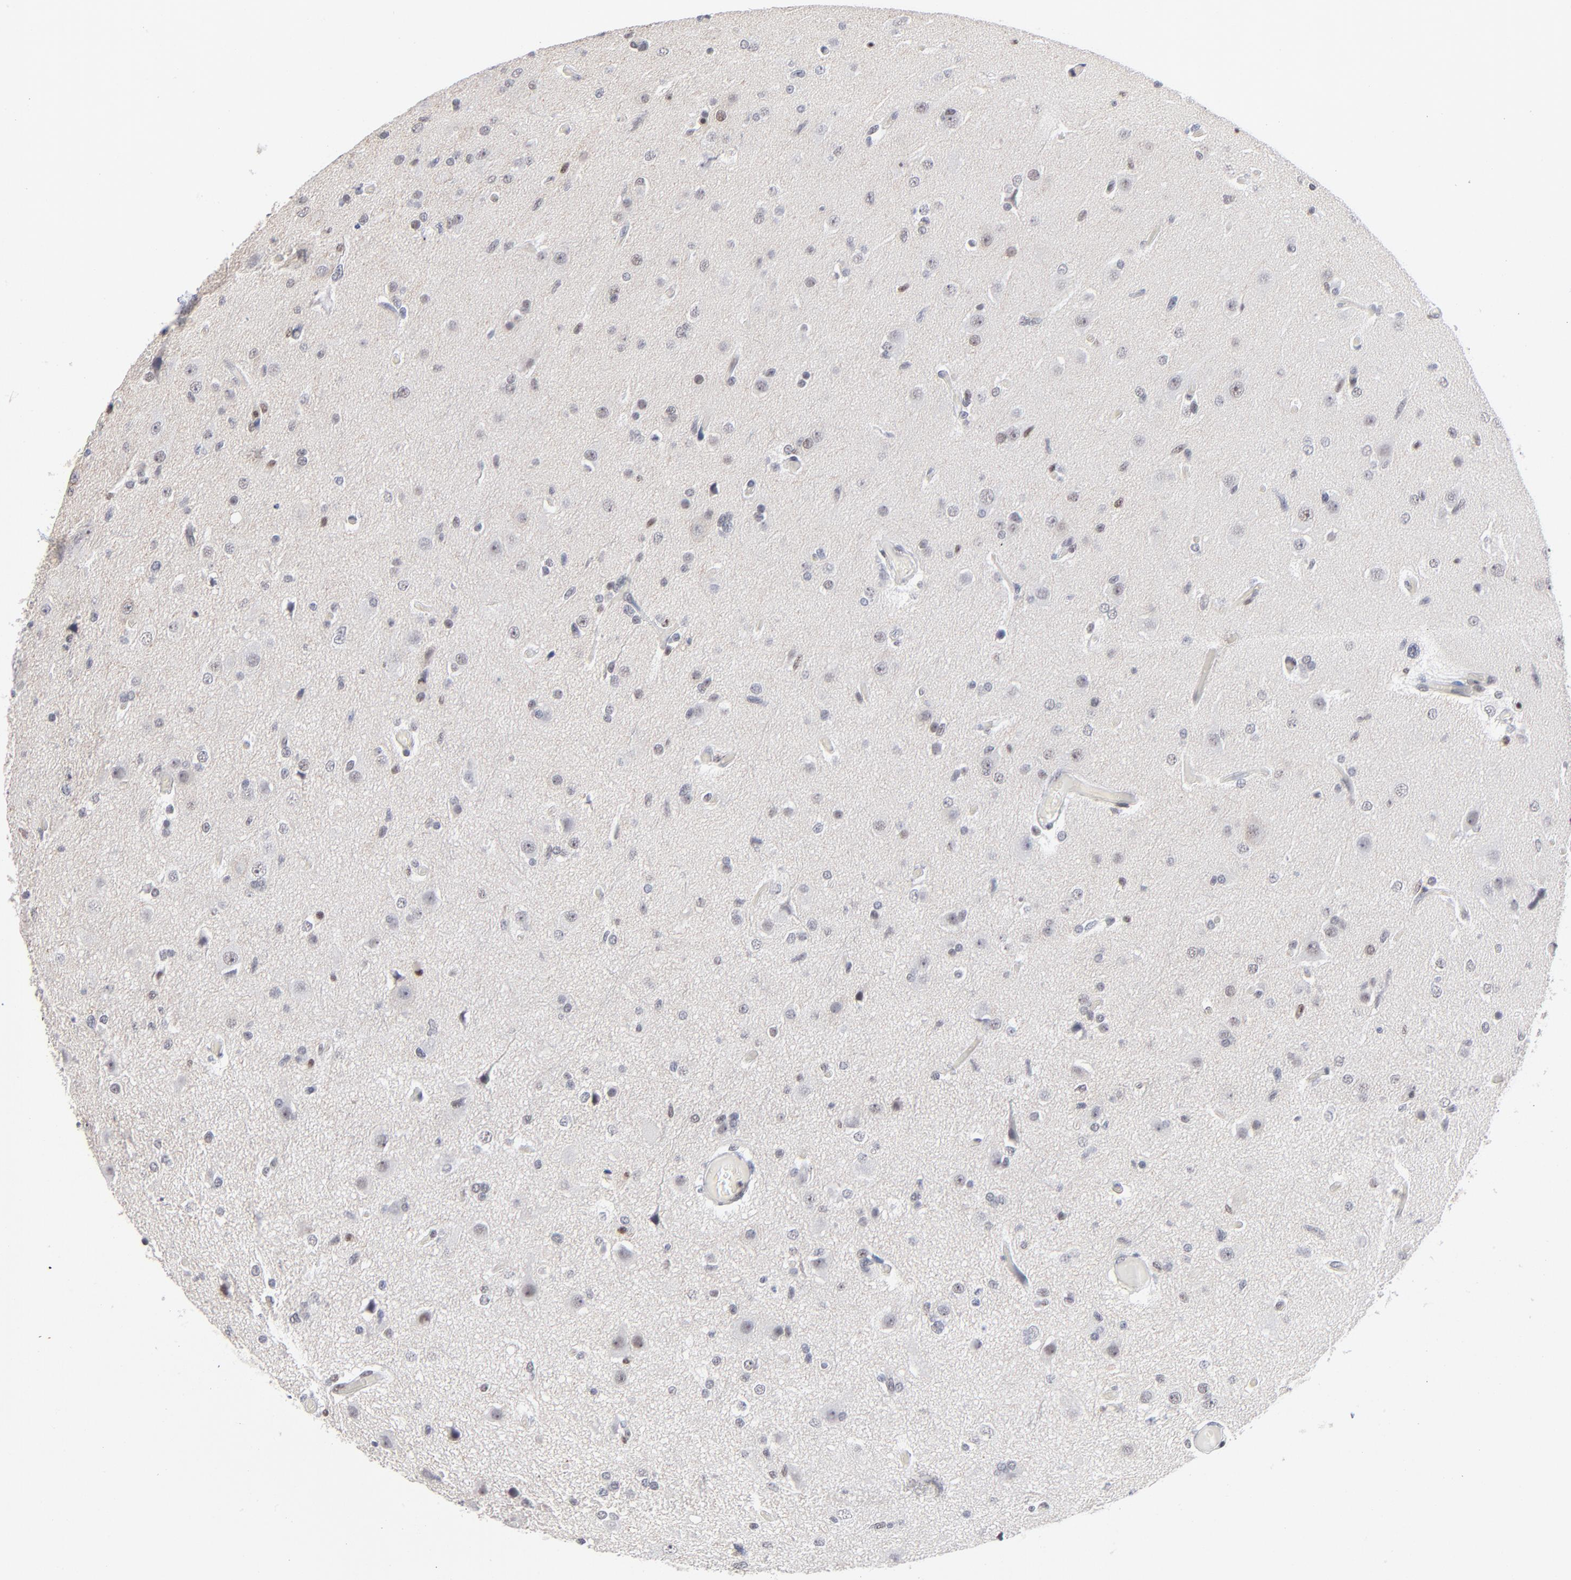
{"staining": {"intensity": "negative", "quantity": "none", "location": "none"}, "tissue": "glioma", "cell_type": "Tumor cells", "image_type": "cancer", "snomed": [{"axis": "morphology", "description": "Glioma, malignant, High grade"}, {"axis": "topography", "description": "Brain"}], "caption": "Histopathology image shows no protein positivity in tumor cells of malignant glioma (high-grade) tissue.", "gene": "MAX", "patient": {"sex": "male", "age": 33}}